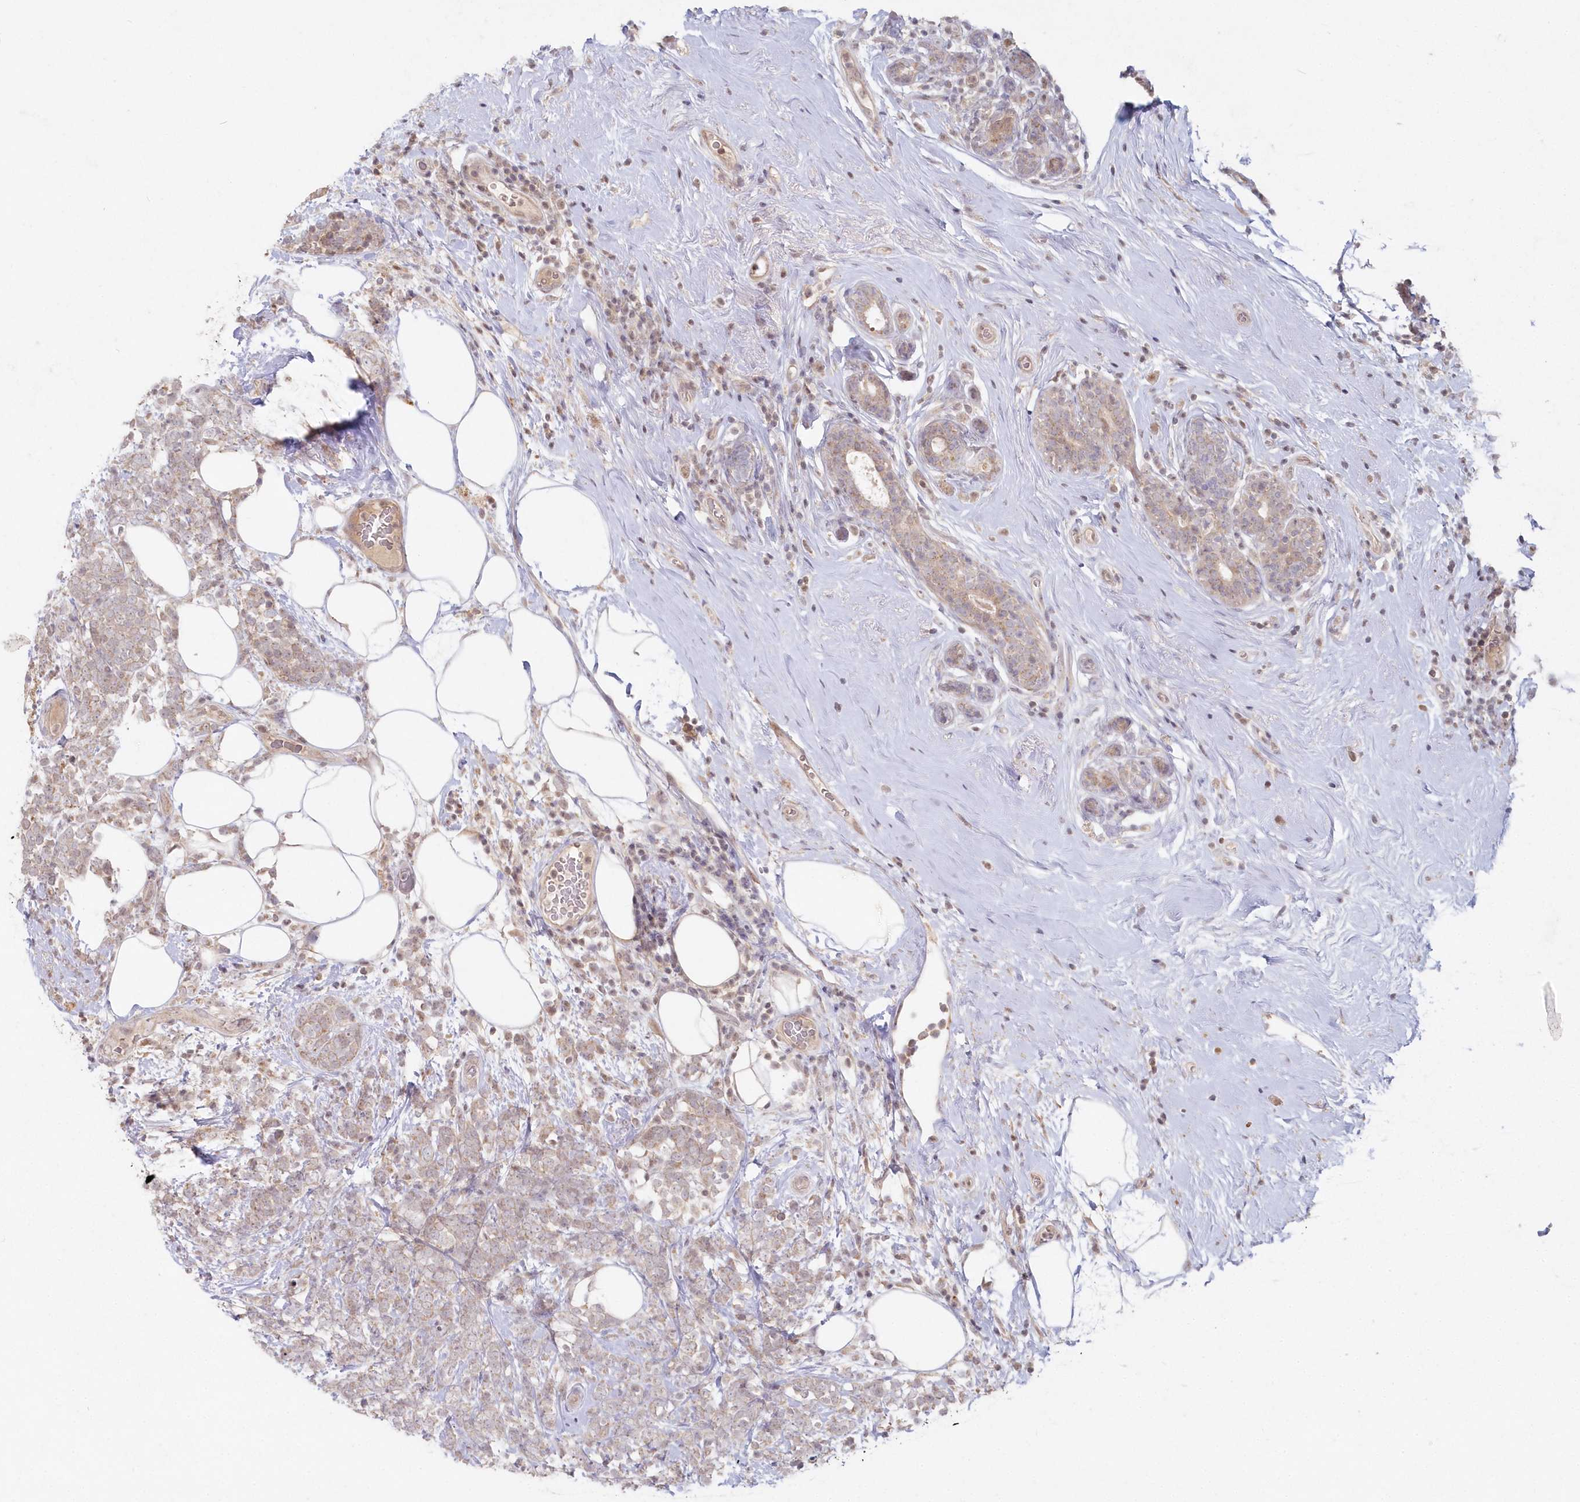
{"staining": {"intensity": "negative", "quantity": "none", "location": "none"}, "tissue": "breast cancer", "cell_type": "Tumor cells", "image_type": "cancer", "snomed": [{"axis": "morphology", "description": "Lobular carcinoma"}, {"axis": "topography", "description": "Breast"}], "caption": "Human lobular carcinoma (breast) stained for a protein using immunohistochemistry (IHC) displays no positivity in tumor cells.", "gene": "ASCC1", "patient": {"sex": "female", "age": 58}}